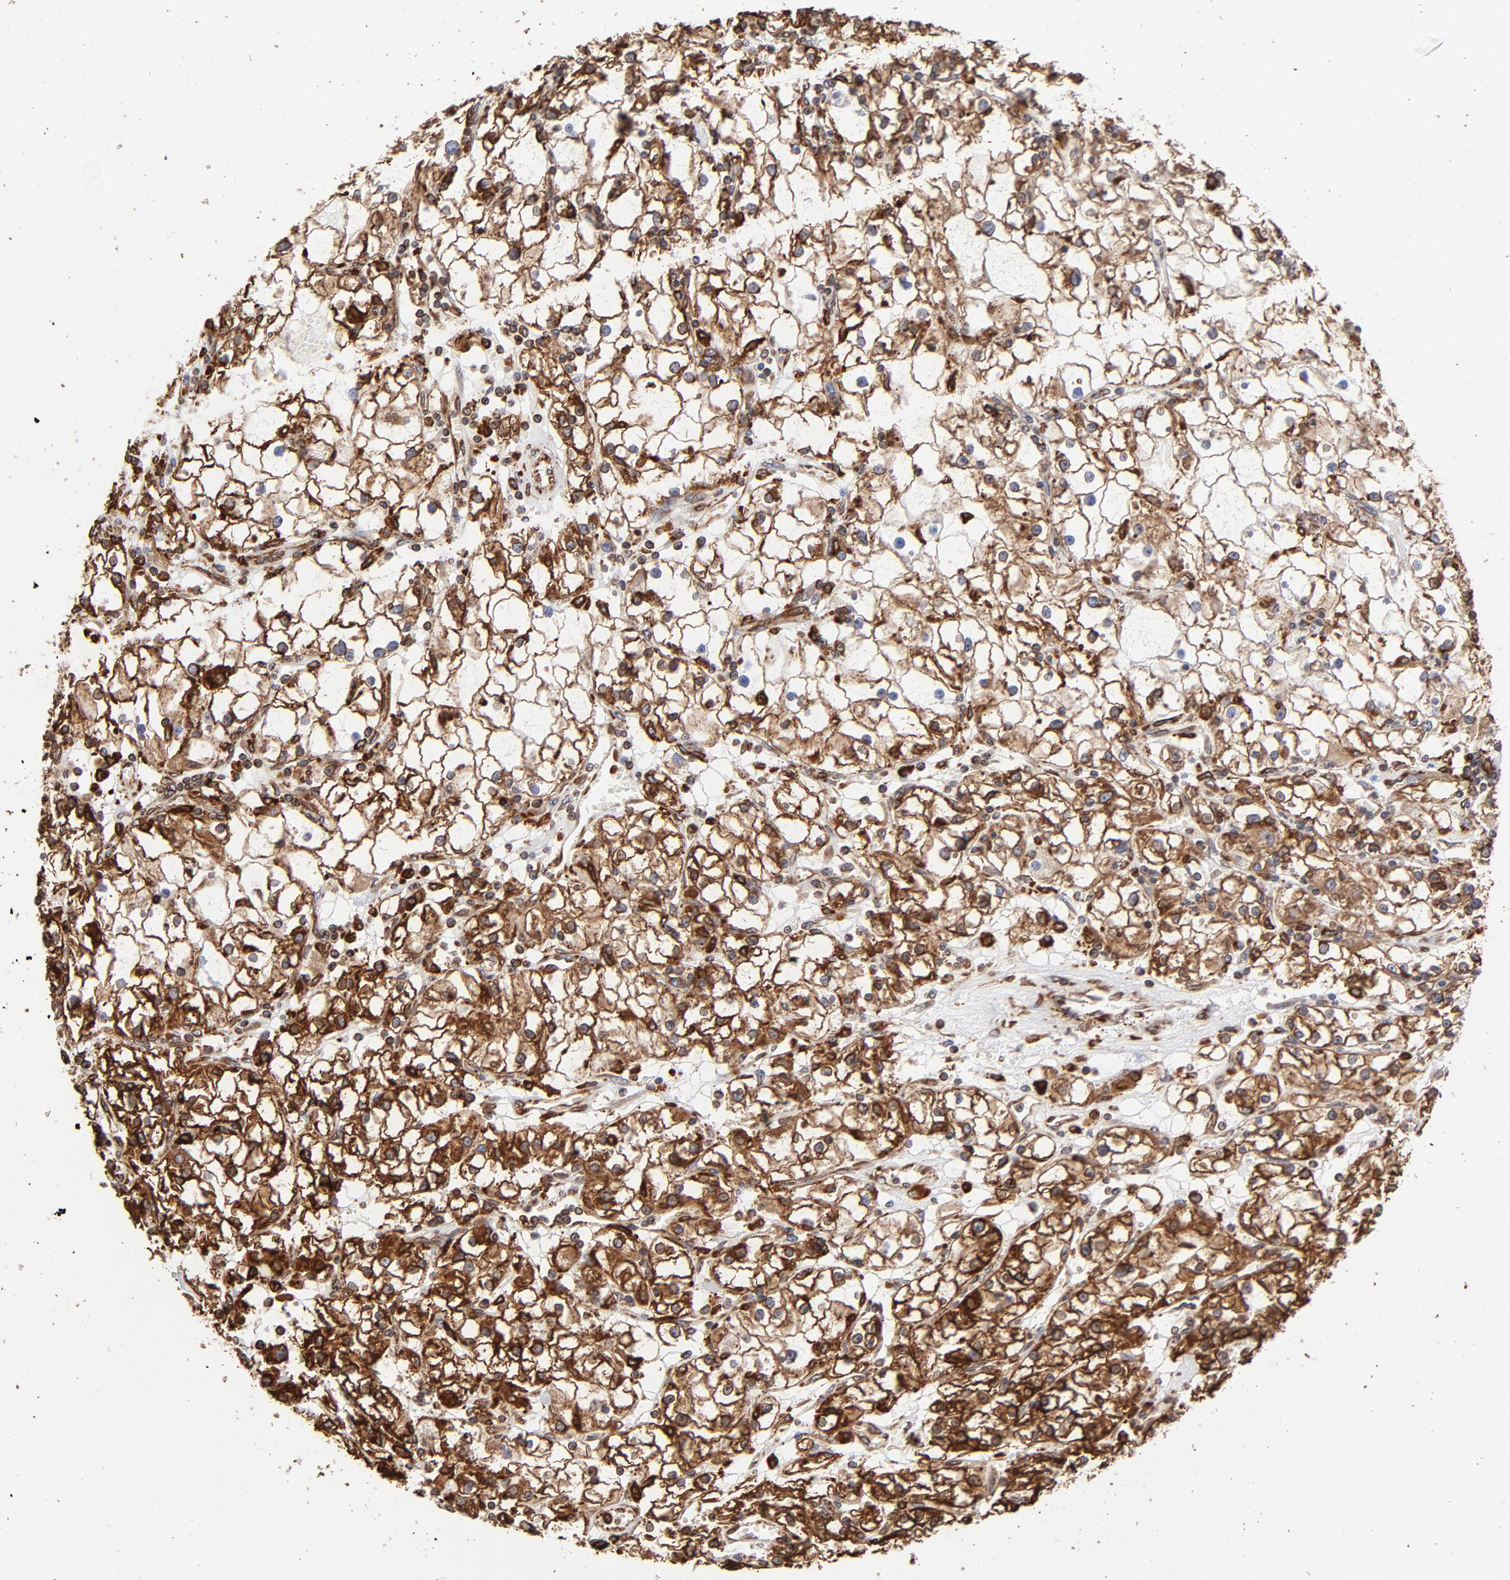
{"staining": {"intensity": "strong", "quantity": ">75%", "location": "cytoplasmic/membranous"}, "tissue": "renal cancer", "cell_type": "Tumor cells", "image_type": "cancer", "snomed": [{"axis": "morphology", "description": "Adenocarcinoma, NOS"}, {"axis": "topography", "description": "Kidney"}], "caption": "DAB immunohistochemical staining of human renal cancer (adenocarcinoma) demonstrates strong cytoplasmic/membranous protein positivity in about >75% of tumor cells. The protein of interest is shown in brown color, while the nuclei are stained blue.", "gene": "CANX", "patient": {"sex": "male", "age": 56}}